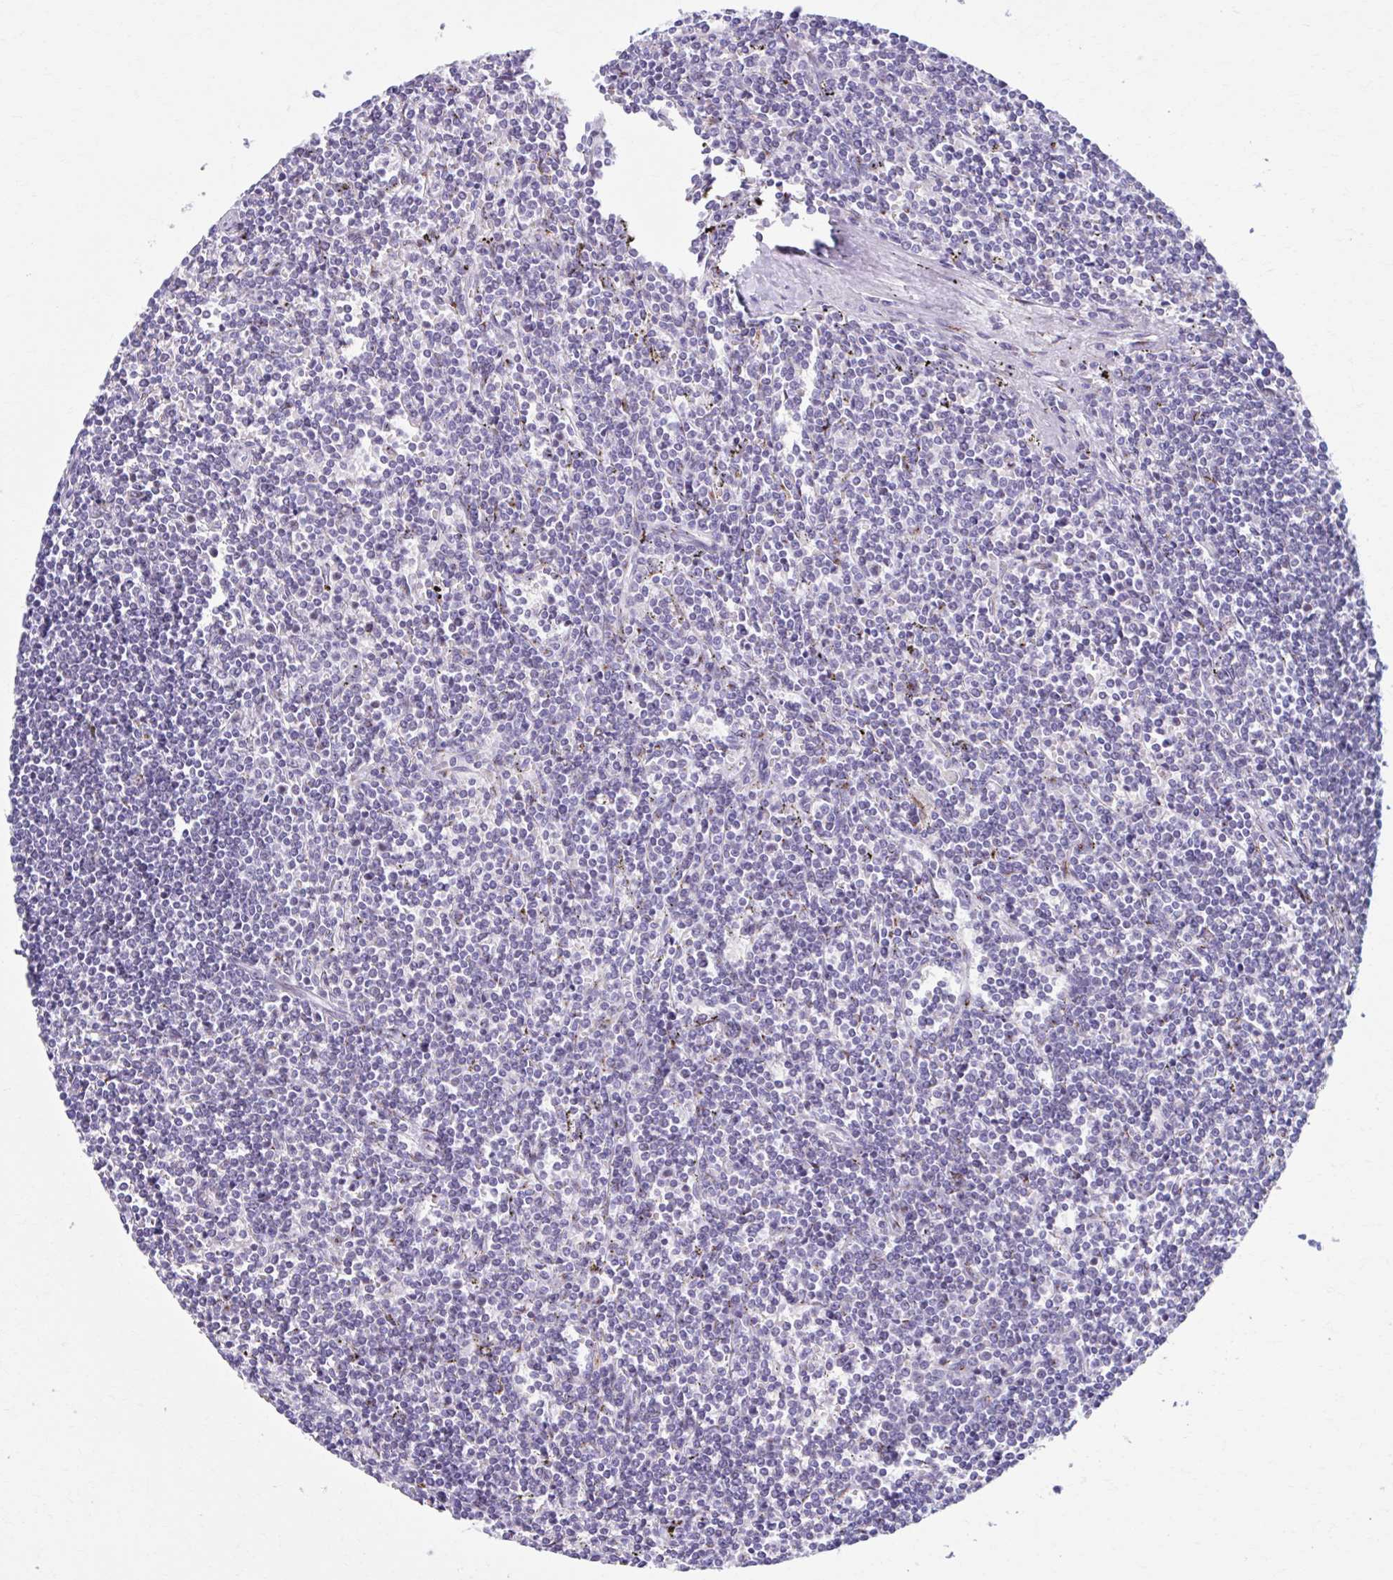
{"staining": {"intensity": "negative", "quantity": "none", "location": "none"}, "tissue": "lymphoma", "cell_type": "Tumor cells", "image_type": "cancer", "snomed": [{"axis": "morphology", "description": "Malignant lymphoma, non-Hodgkin's type, Low grade"}, {"axis": "topography", "description": "Spleen"}], "caption": "The histopathology image exhibits no staining of tumor cells in malignant lymphoma, non-Hodgkin's type (low-grade).", "gene": "ZNF682", "patient": {"sex": "male", "age": 78}}